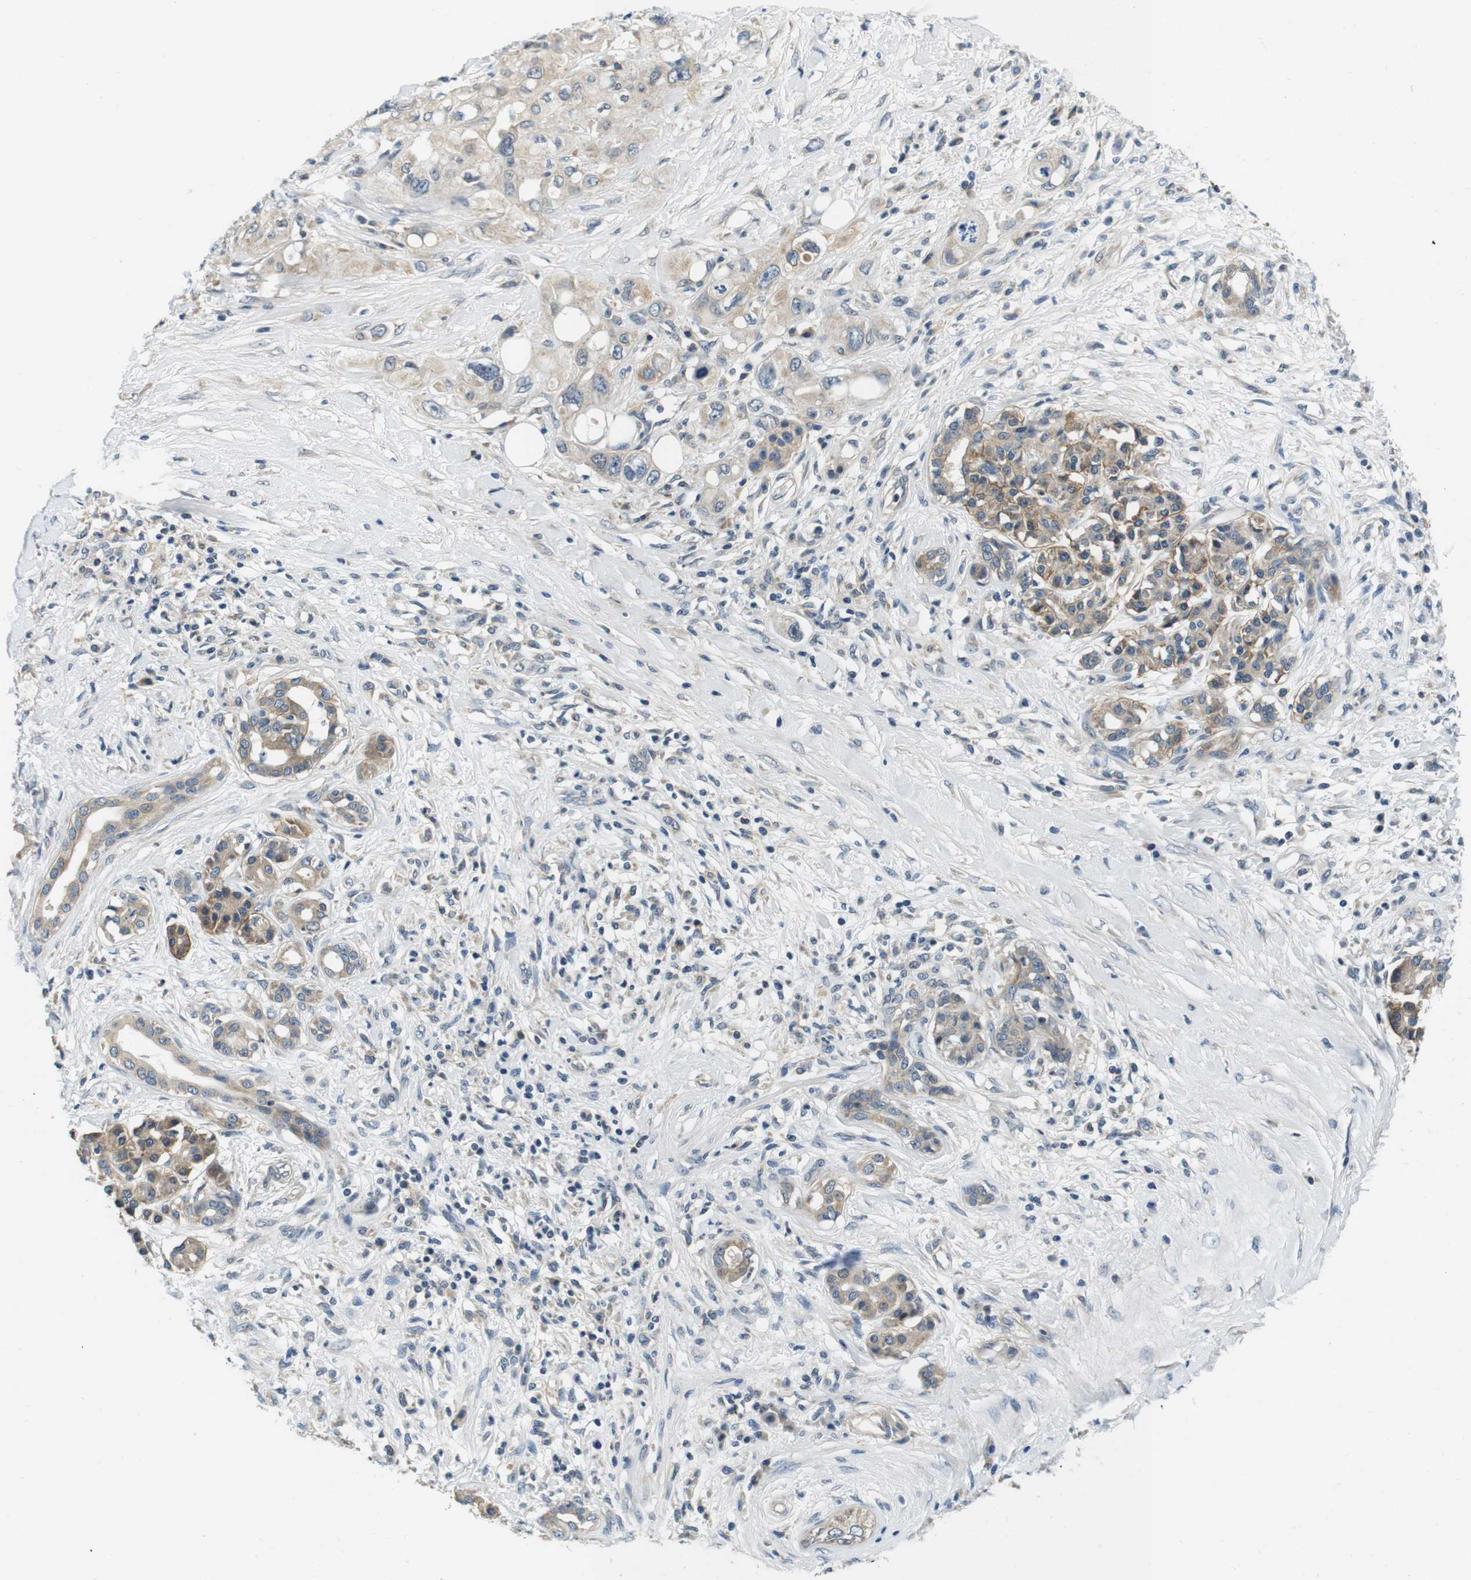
{"staining": {"intensity": "weak", "quantity": ">75%", "location": "cytoplasmic/membranous"}, "tissue": "pancreatic cancer", "cell_type": "Tumor cells", "image_type": "cancer", "snomed": [{"axis": "morphology", "description": "Adenocarcinoma, NOS"}, {"axis": "topography", "description": "Pancreas"}], "caption": "The immunohistochemical stain labels weak cytoplasmic/membranous expression in tumor cells of pancreatic adenocarcinoma tissue. (Brightfield microscopy of DAB IHC at high magnification).", "gene": "DTNA", "patient": {"sex": "female", "age": 56}}